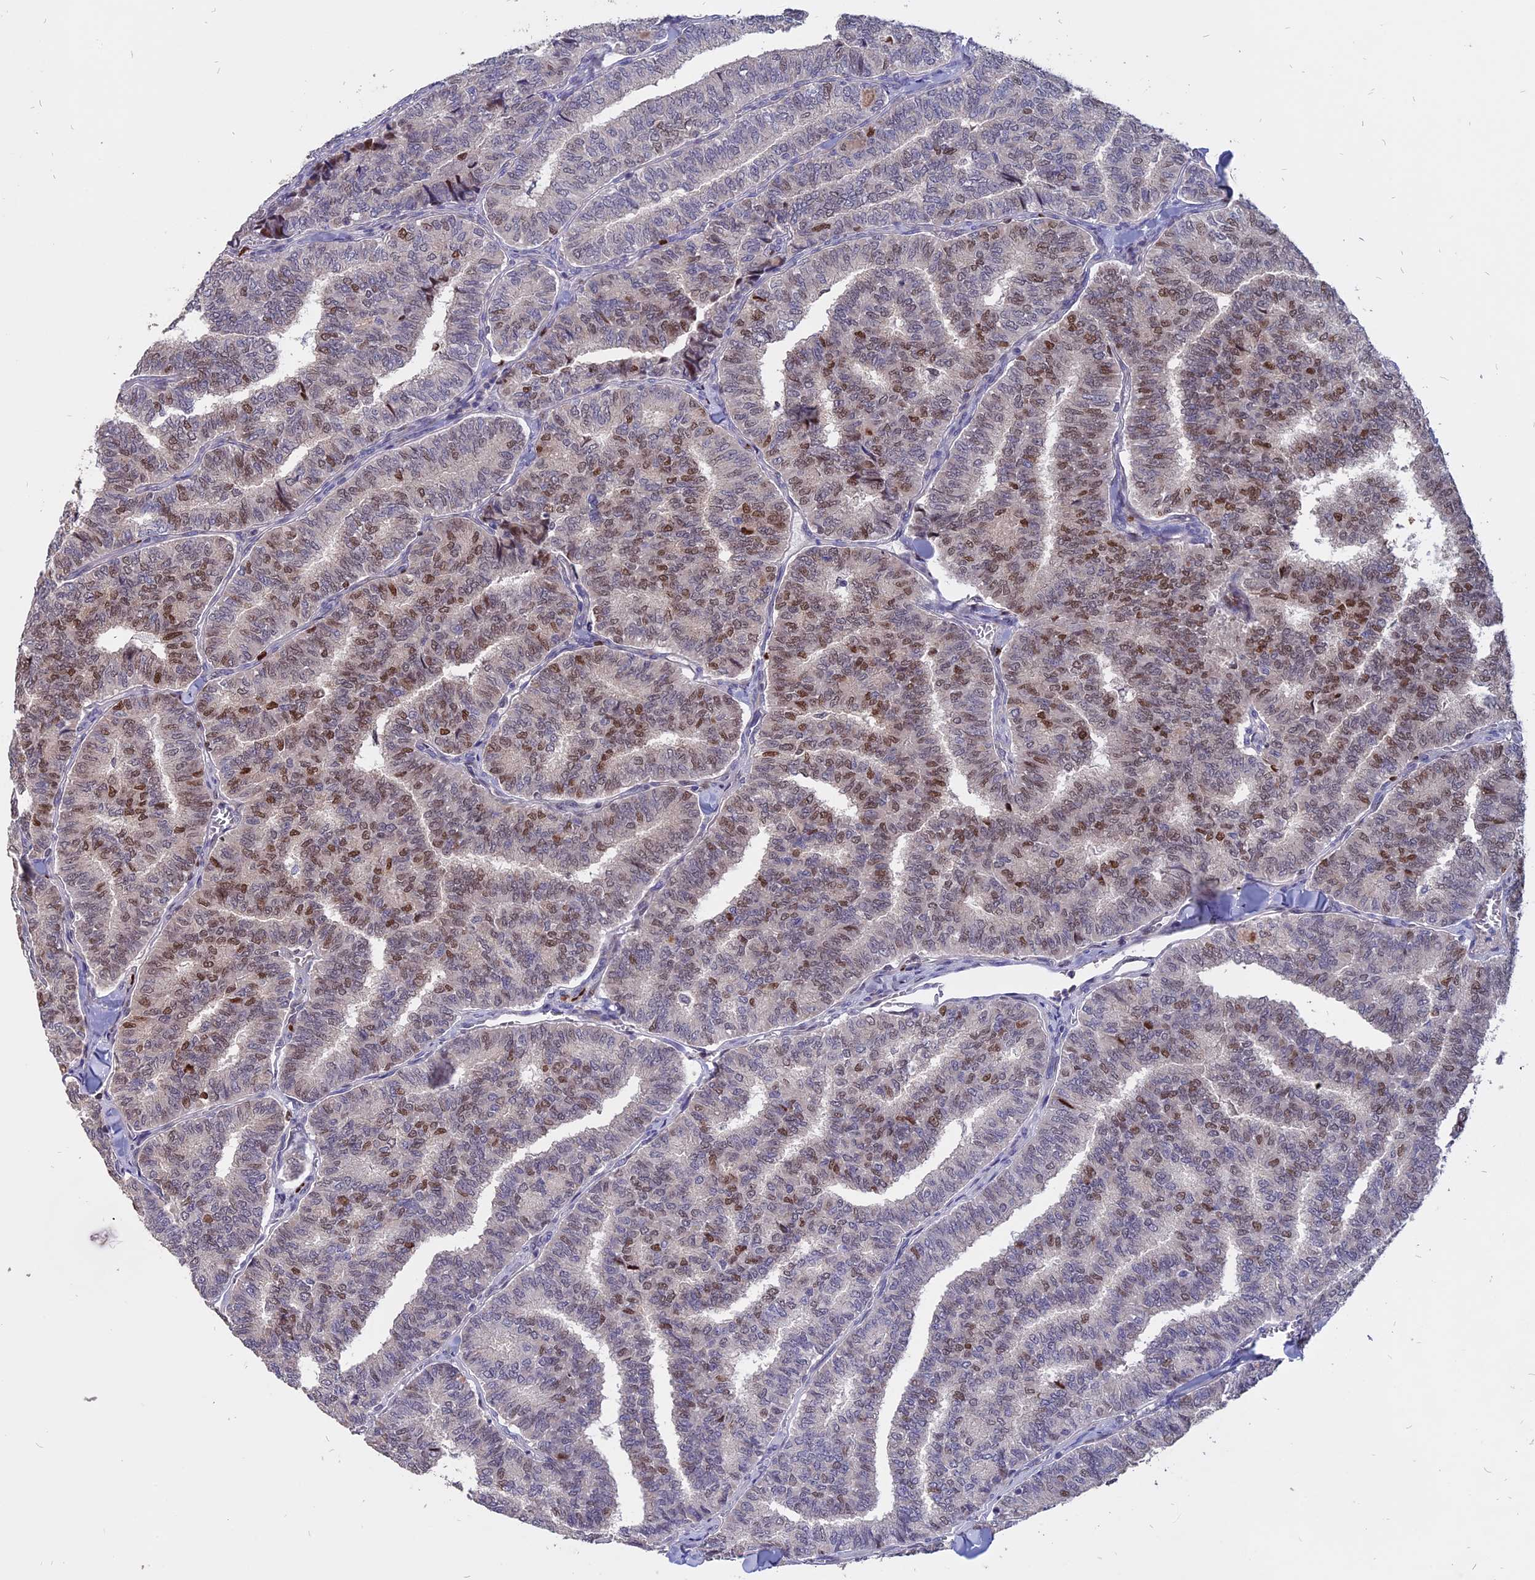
{"staining": {"intensity": "moderate", "quantity": "25%-75%", "location": "nuclear"}, "tissue": "thyroid cancer", "cell_type": "Tumor cells", "image_type": "cancer", "snomed": [{"axis": "morphology", "description": "Papillary adenocarcinoma, NOS"}, {"axis": "topography", "description": "Thyroid gland"}], "caption": "DAB (3,3'-diaminobenzidine) immunohistochemical staining of papillary adenocarcinoma (thyroid) demonstrates moderate nuclear protein positivity in approximately 25%-75% of tumor cells.", "gene": "TMEM263", "patient": {"sex": "female", "age": 35}}